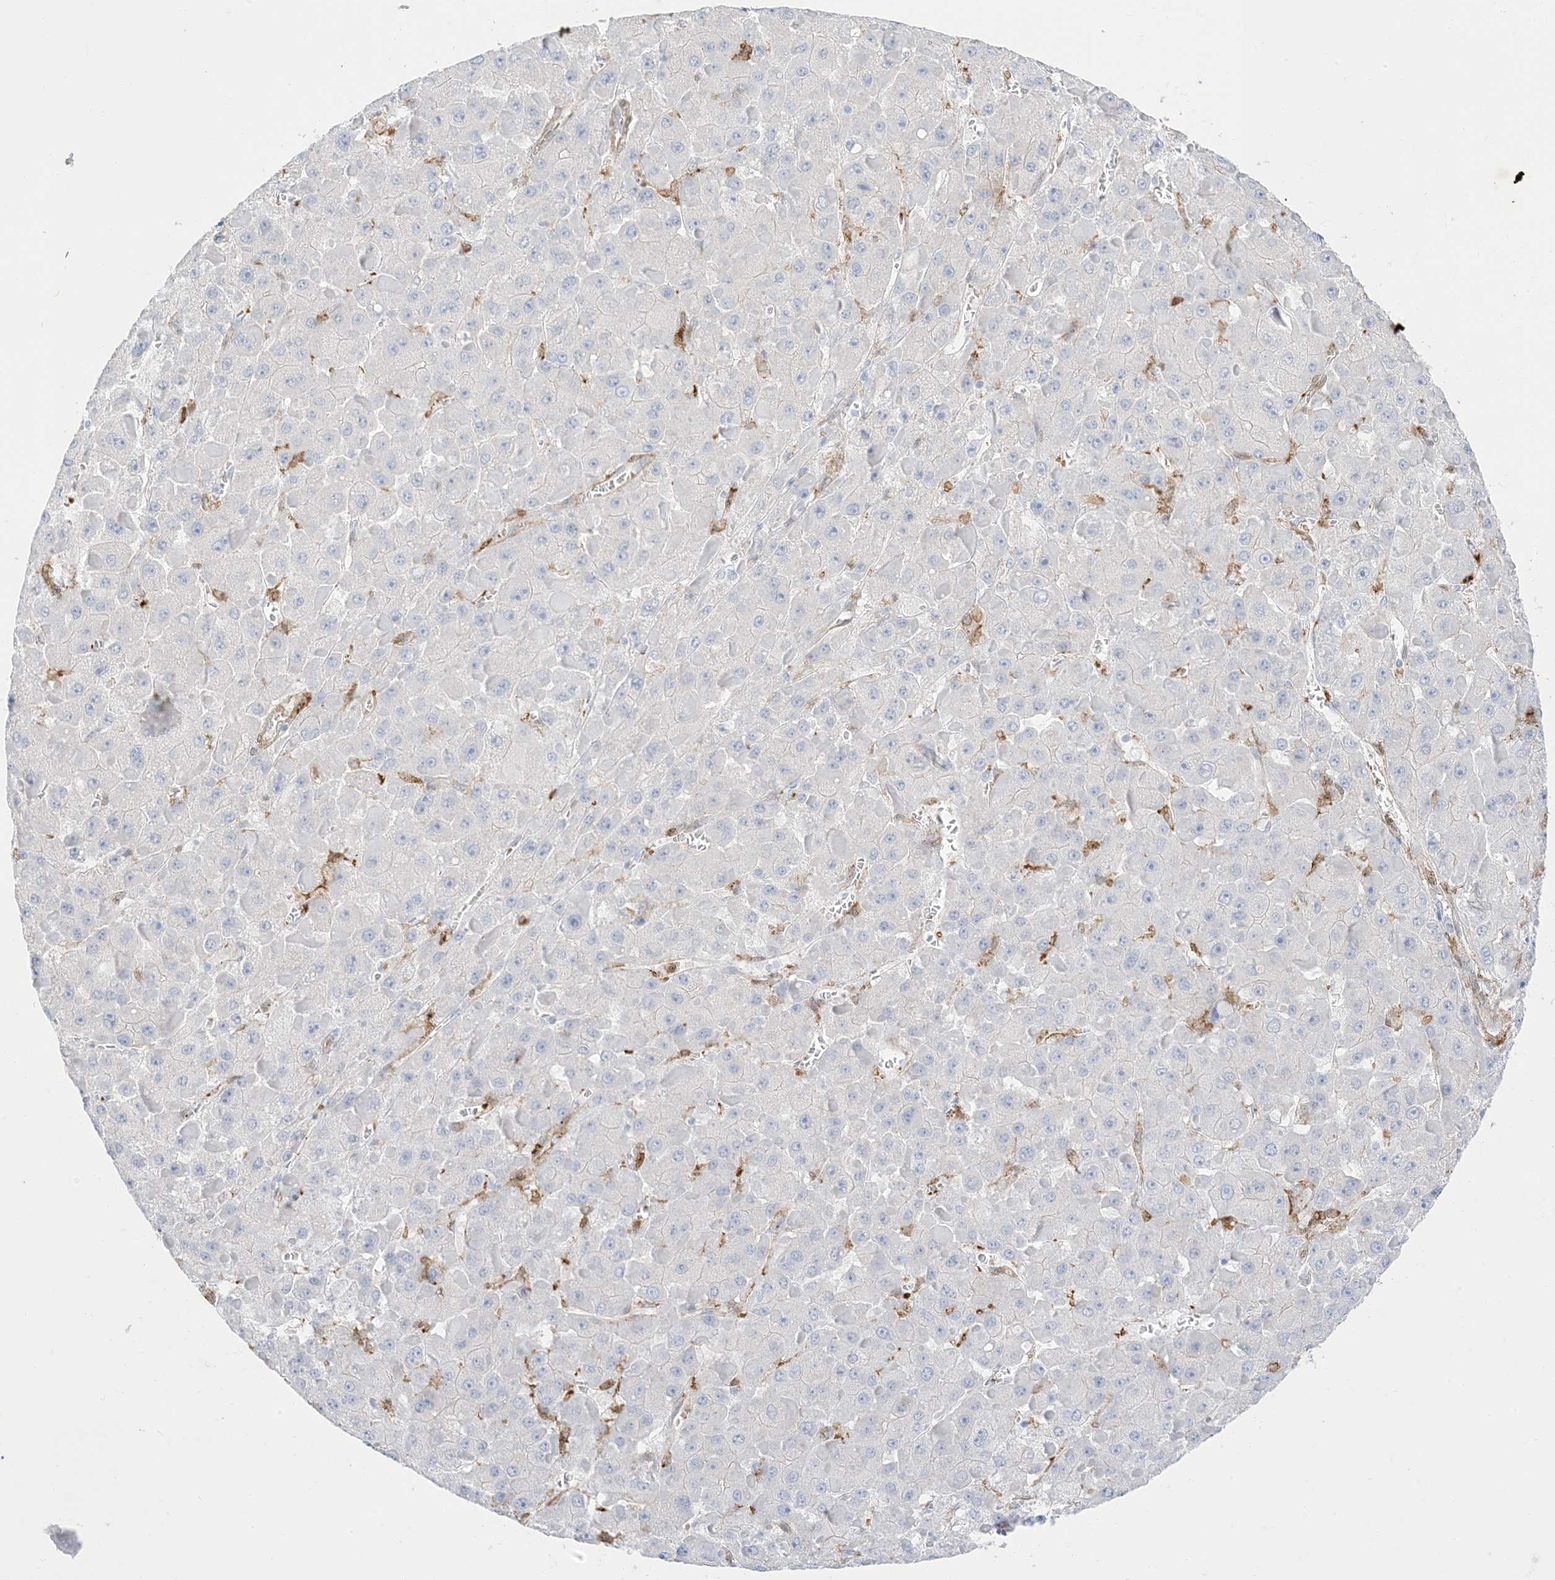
{"staining": {"intensity": "negative", "quantity": "none", "location": "none"}, "tissue": "liver cancer", "cell_type": "Tumor cells", "image_type": "cancer", "snomed": [{"axis": "morphology", "description": "Carcinoma, Hepatocellular, NOS"}, {"axis": "topography", "description": "Liver"}], "caption": "An IHC micrograph of liver cancer (hepatocellular carcinoma) is shown. There is no staining in tumor cells of liver cancer (hepatocellular carcinoma). (DAB (3,3'-diaminobenzidine) immunohistochemistry, high magnification).", "gene": "GSN", "patient": {"sex": "female", "age": 73}}